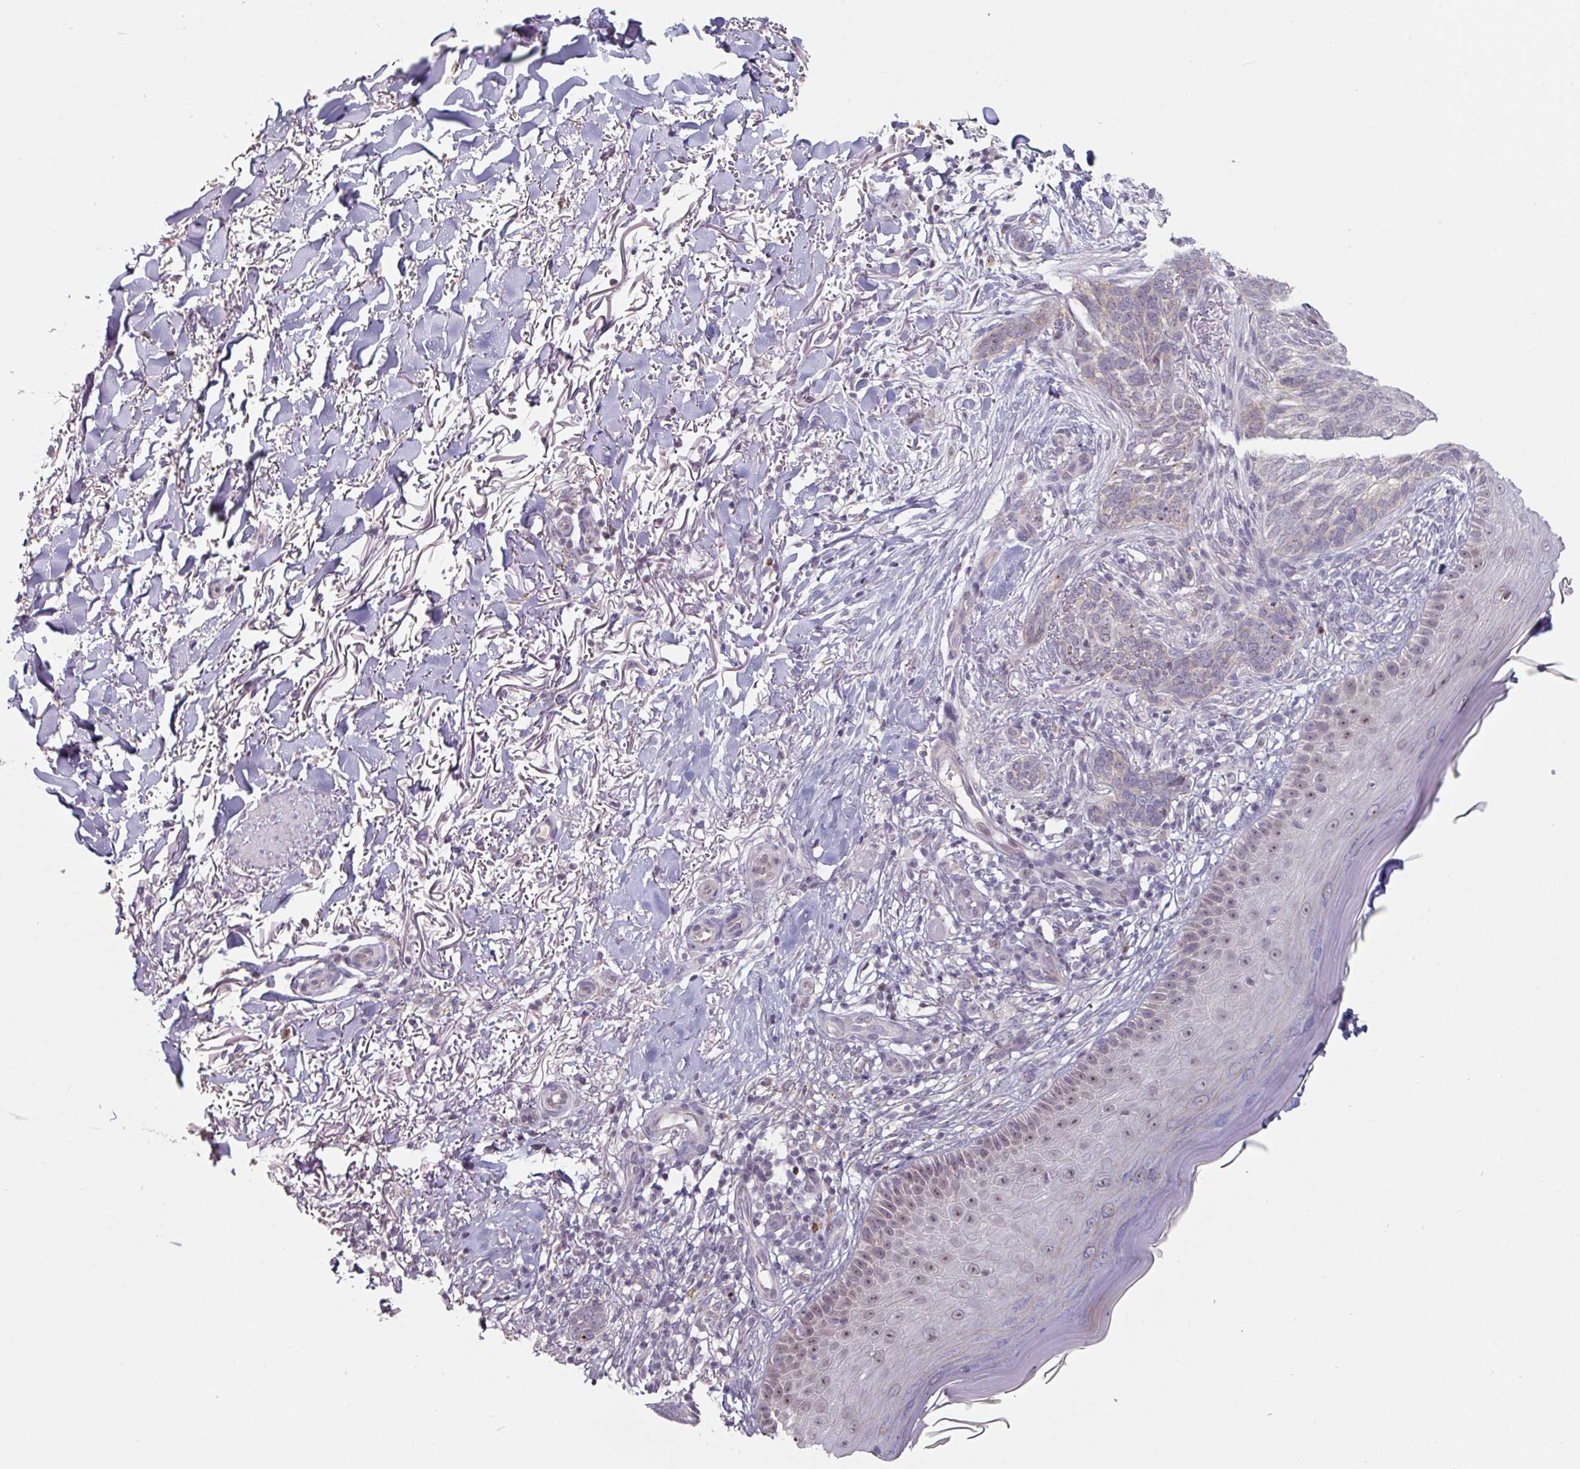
{"staining": {"intensity": "weak", "quantity": "<25%", "location": "cytoplasmic/membranous"}, "tissue": "skin cancer", "cell_type": "Tumor cells", "image_type": "cancer", "snomed": [{"axis": "morphology", "description": "Normal tissue, NOS"}, {"axis": "morphology", "description": "Basal cell carcinoma"}, {"axis": "topography", "description": "Skin"}], "caption": "The image reveals no significant positivity in tumor cells of skin basal cell carcinoma.", "gene": "ZBTB6", "patient": {"sex": "female", "age": 67}}